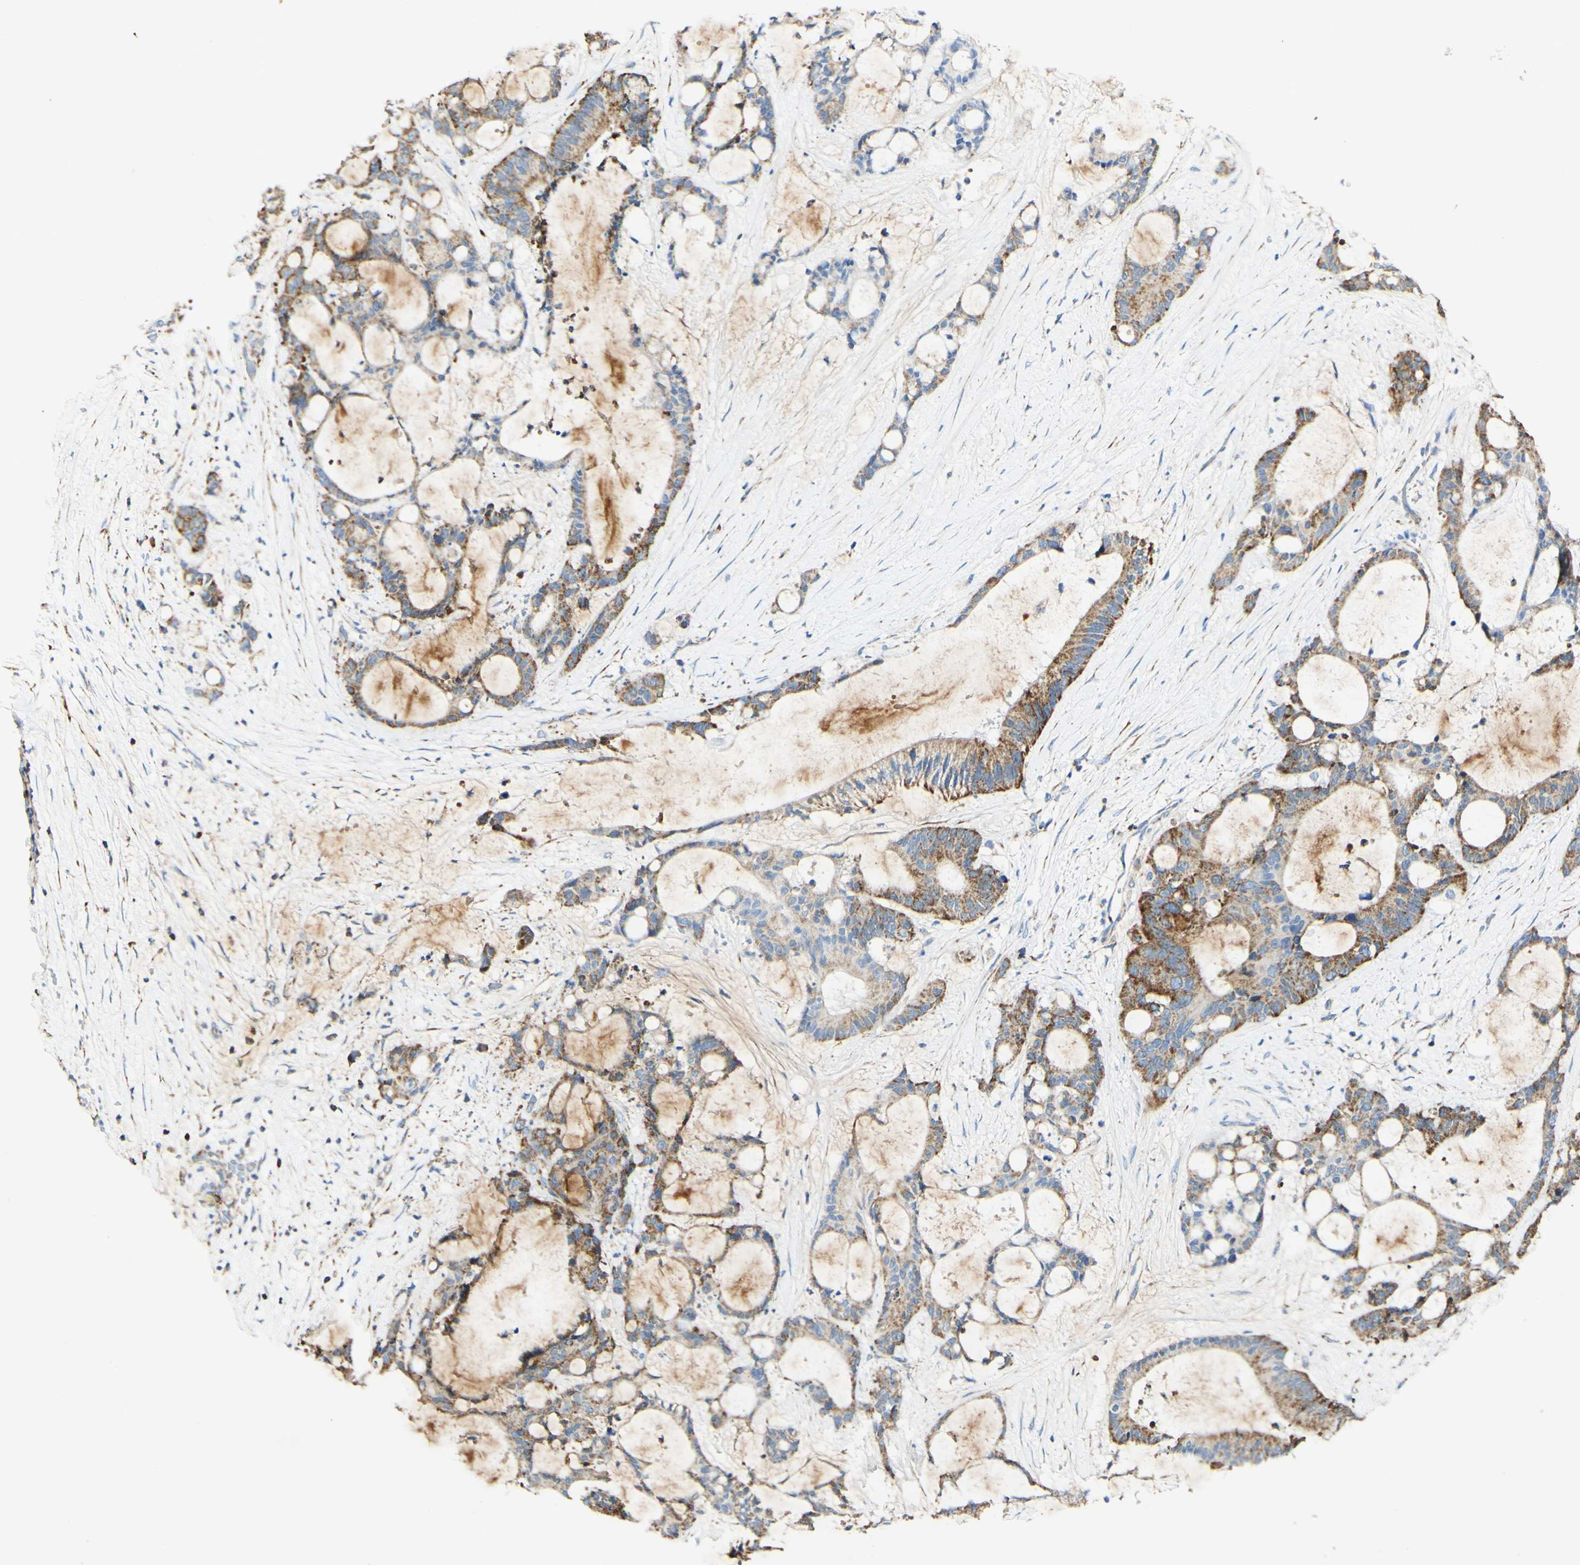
{"staining": {"intensity": "moderate", "quantity": ">75%", "location": "cytoplasmic/membranous"}, "tissue": "liver cancer", "cell_type": "Tumor cells", "image_type": "cancer", "snomed": [{"axis": "morphology", "description": "Cholangiocarcinoma"}, {"axis": "topography", "description": "Liver"}], "caption": "Protein staining reveals moderate cytoplasmic/membranous expression in about >75% of tumor cells in liver cholangiocarcinoma. The staining was performed using DAB (3,3'-diaminobenzidine) to visualize the protein expression in brown, while the nuclei were stained in blue with hematoxylin (Magnification: 20x).", "gene": "OXCT1", "patient": {"sex": "female", "age": 73}}